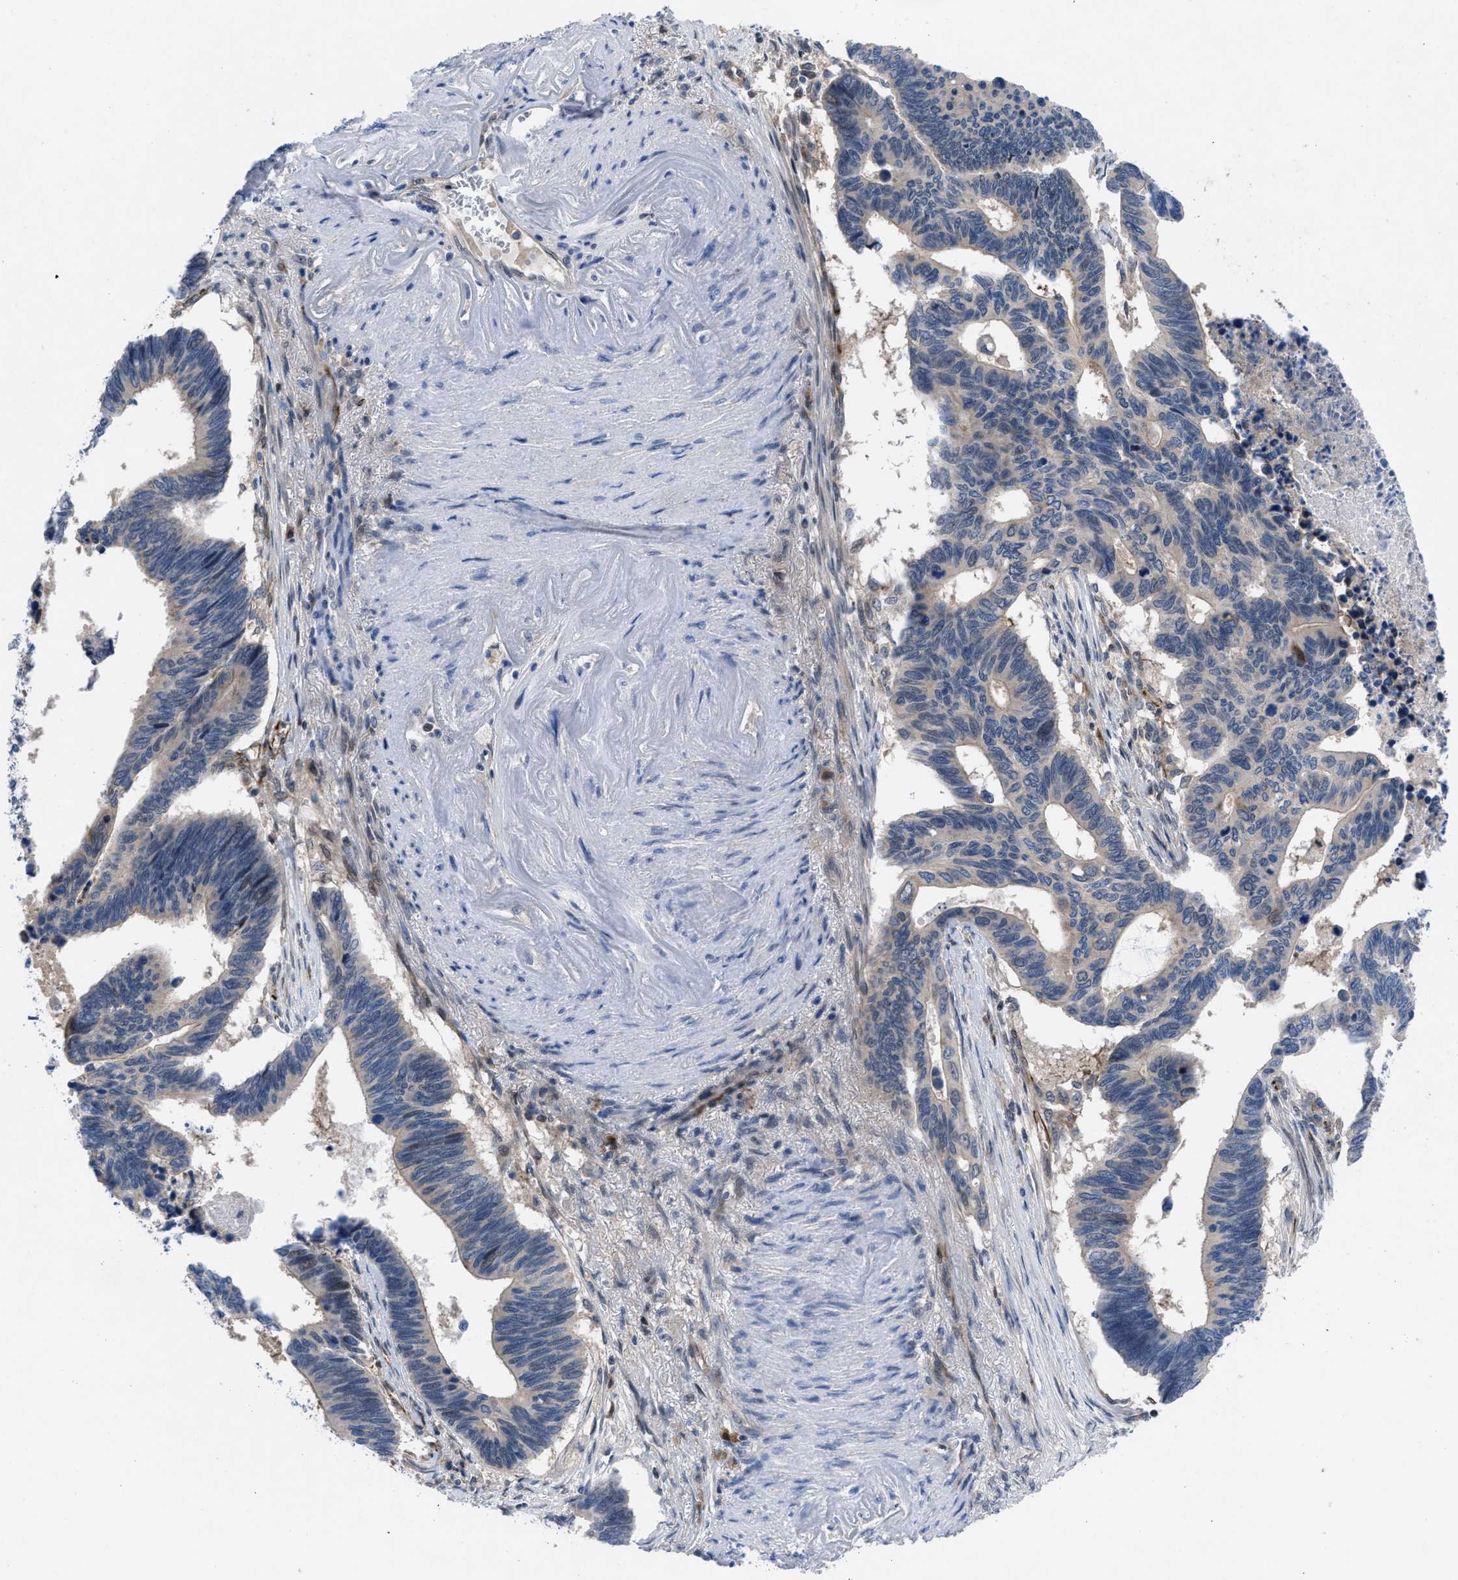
{"staining": {"intensity": "negative", "quantity": "none", "location": "none"}, "tissue": "pancreatic cancer", "cell_type": "Tumor cells", "image_type": "cancer", "snomed": [{"axis": "morphology", "description": "Adenocarcinoma, NOS"}, {"axis": "topography", "description": "Pancreas"}], "caption": "DAB immunohistochemical staining of pancreatic adenocarcinoma exhibits no significant positivity in tumor cells. Brightfield microscopy of IHC stained with DAB (brown) and hematoxylin (blue), captured at high magnification.", "gene": "IL17RE", "patient": {"sex": "female", "age": 70}}